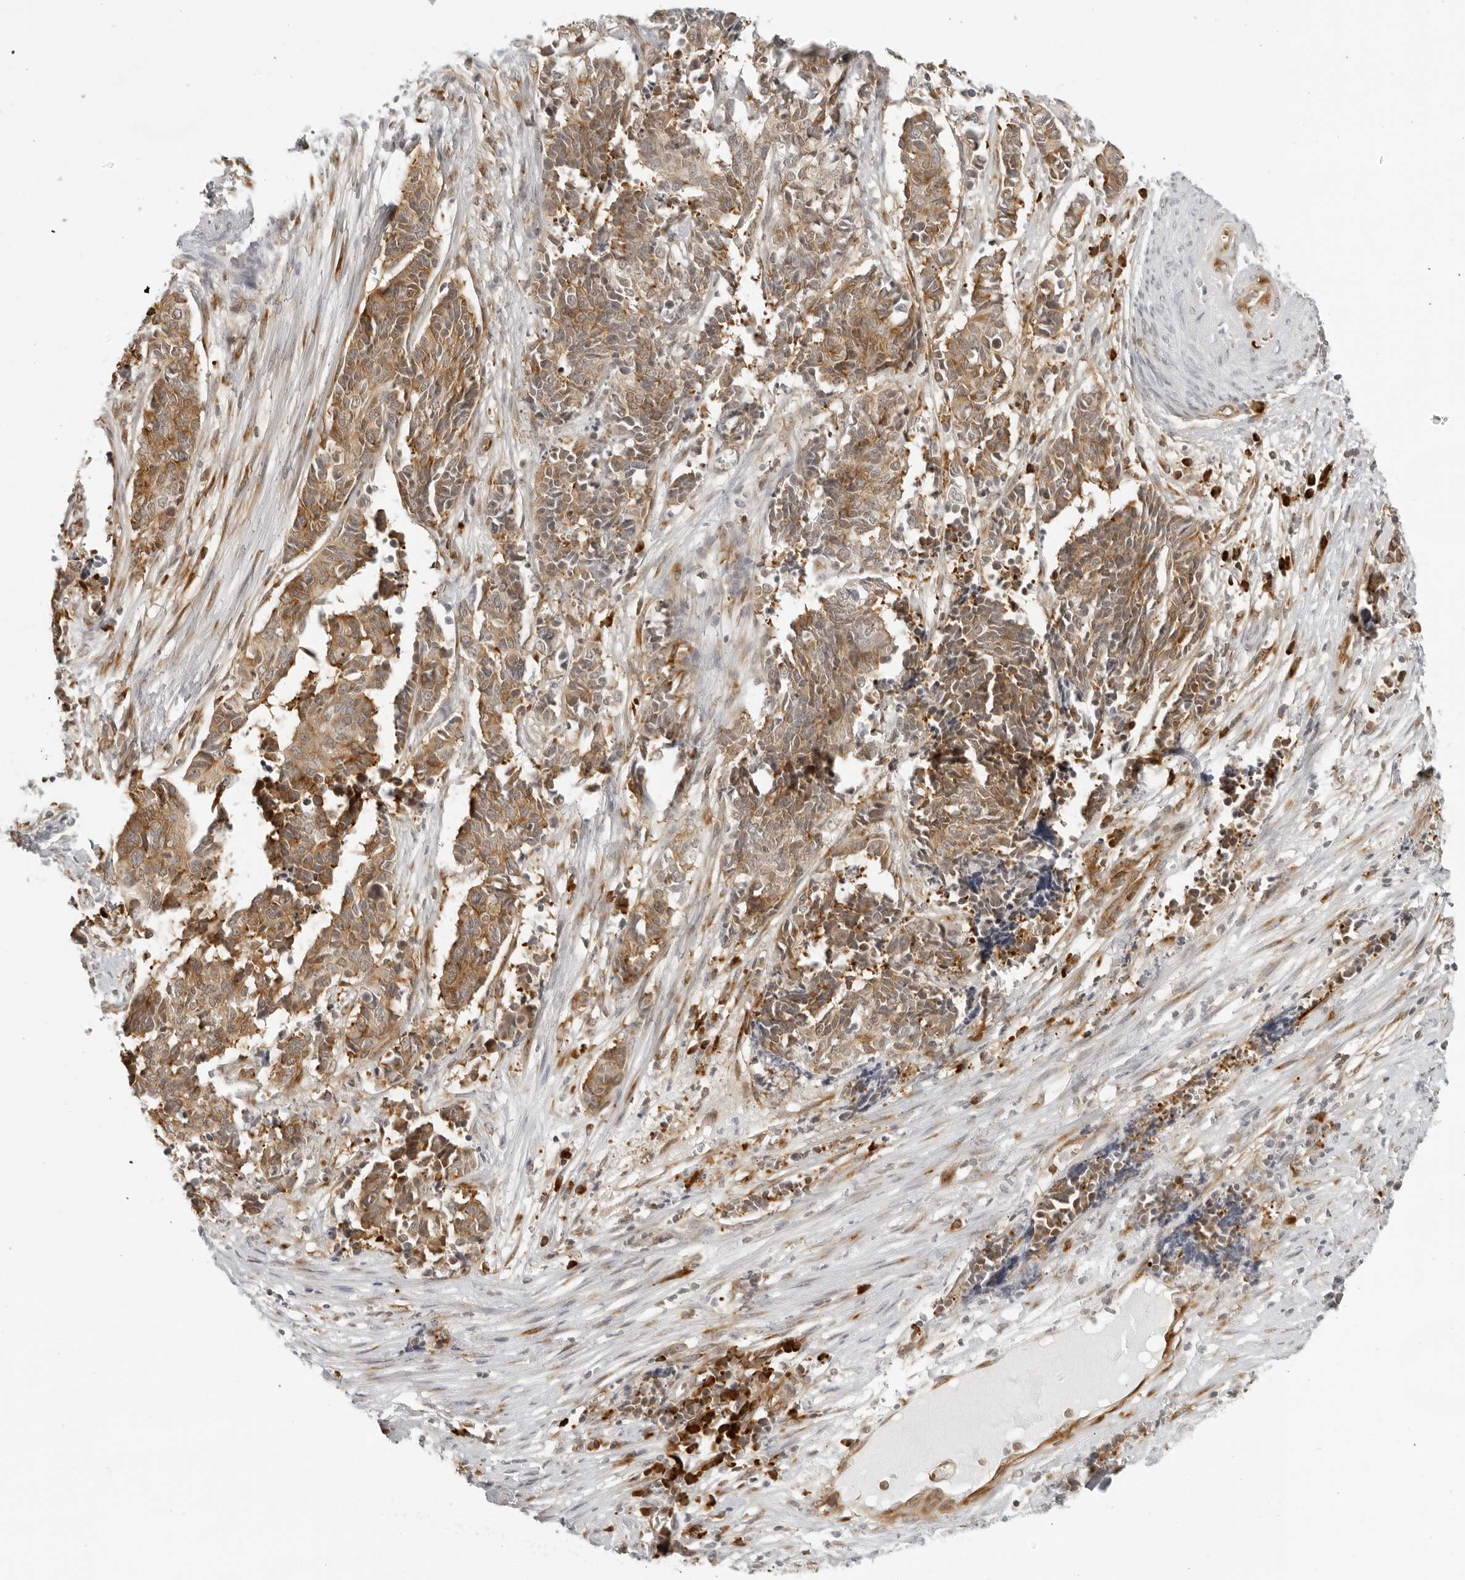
{"staining": {"intensity": "moderate", "quantity": ">75%", "location": "cytoplasmic/membranous"}, "tissue": "cervical cancer", "cell_type": "Tumor cells", "image_type": "cancer", "snomed": [{"axis": "morphology", "description": "Normal tissue, NOS"}, {"axis": "morphology", "description": "Squamous cell carcinoma, NOS"}, {"axis": "topography", "description": "Cervix"}], "caption": "Squamous cell carcinoma (cervical) stained with a brown dye demonstrates moderate cytoplasmic/membranous positive positivity in approximately >75% of tumor cells.", "gene": "EIF4G1", "patient": {"sex": "female", "age": 35}}